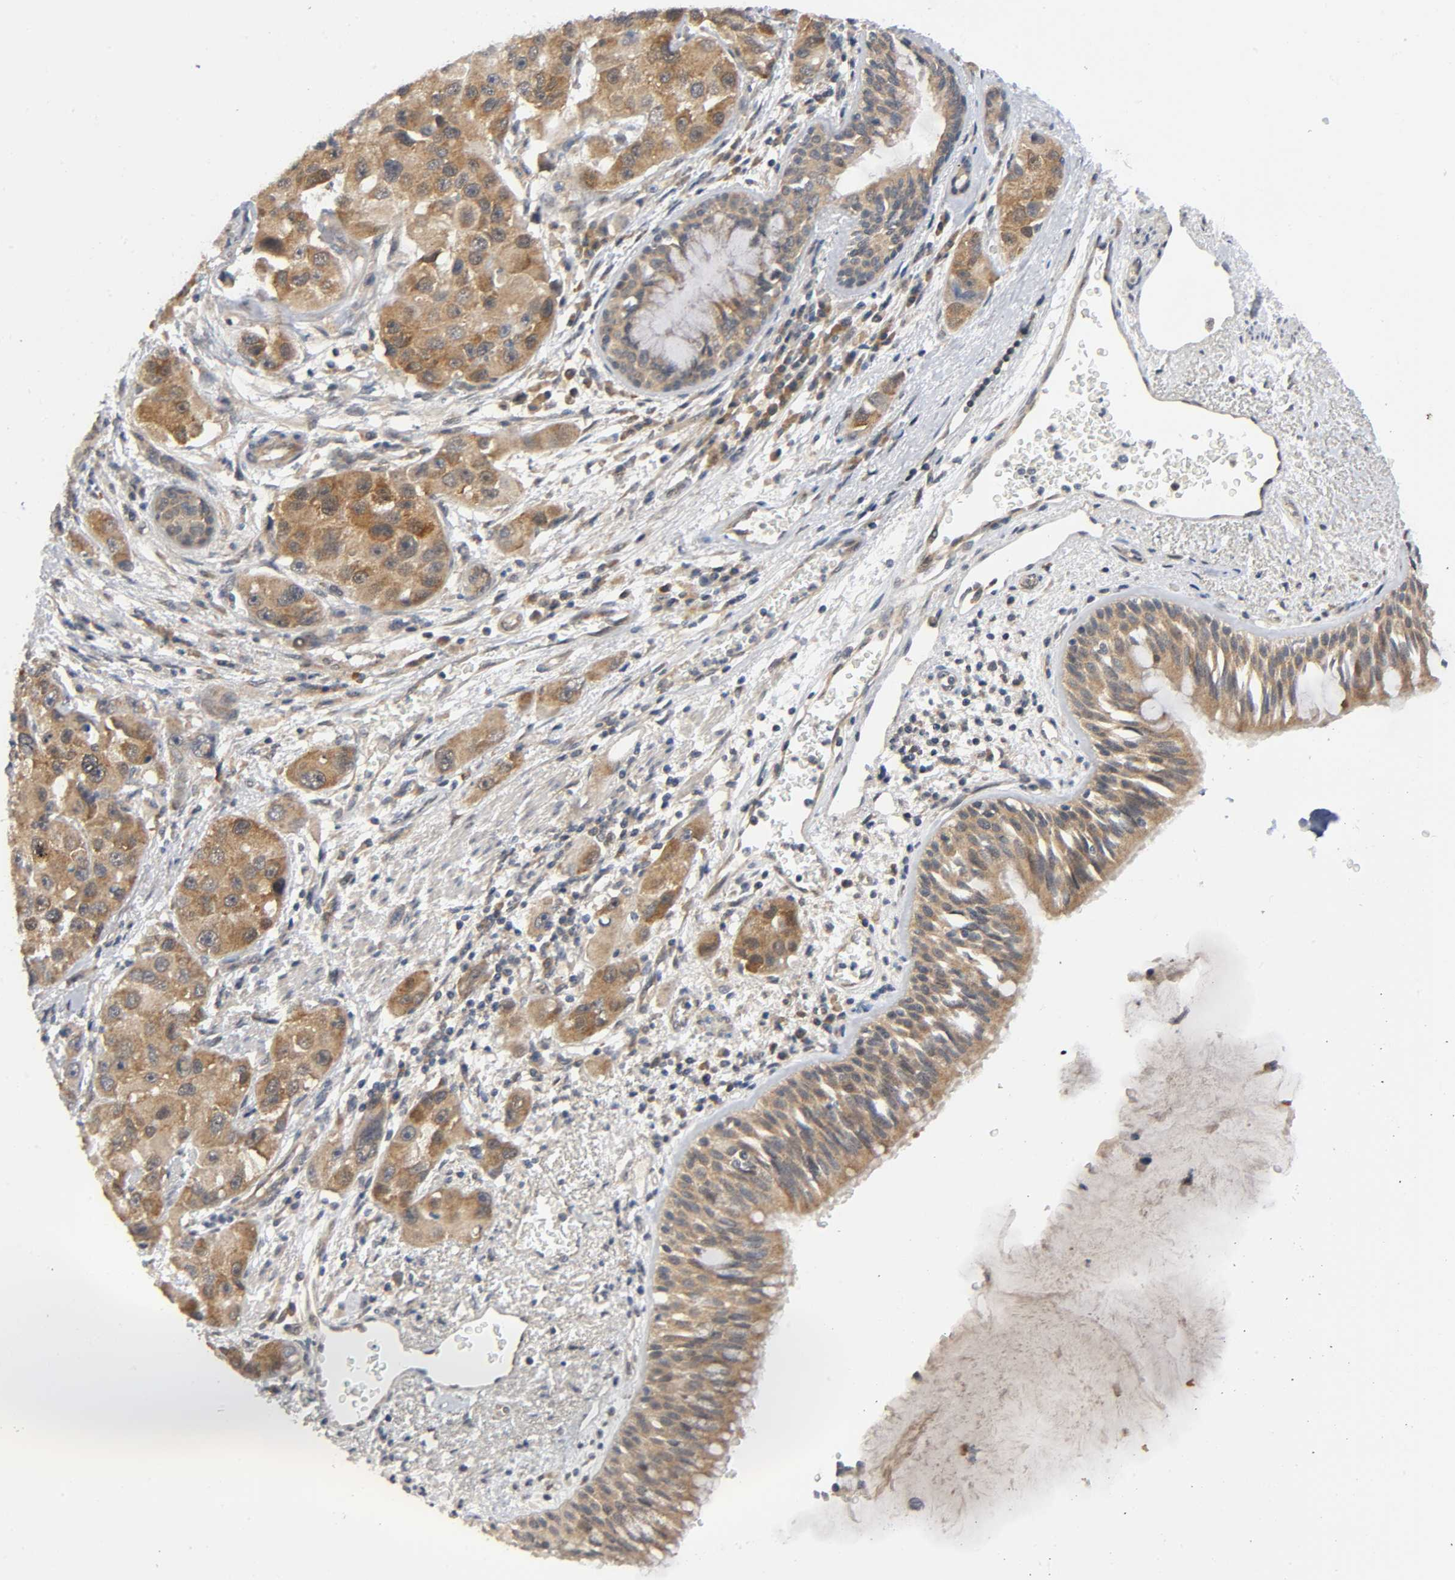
{"staining": {"intensity": "moderate", "quantity": ">75%", "location": "cytoplasmic/membranous"}, "tissue": "bronchus", "cell_type": "Respiratory epithelial cells", "image_type": "normal", "snomed": [{"axis": "morphology", "description": "Normal tissue, NOS"}, {"axis": "morphology", "description": "Adenocarcinoma, NOS"}, {"axis": "morphology", "description": "Adenocarcinoma, metastatic, NOS"}, {"axis": "topography", "description": "Lymph node"}, {"axis": "topography", "description": "Bronchus"}, {"axis": "topography", "description": "Lung"}], "caption": "Protein expression analysis of benign human bronchus reveals moderate cytoplasmic/membranous staining in about >75% of respiratory epithelial cells.", "gene": "MAPK8", "patient": {"sex": "female", "age": 54}}